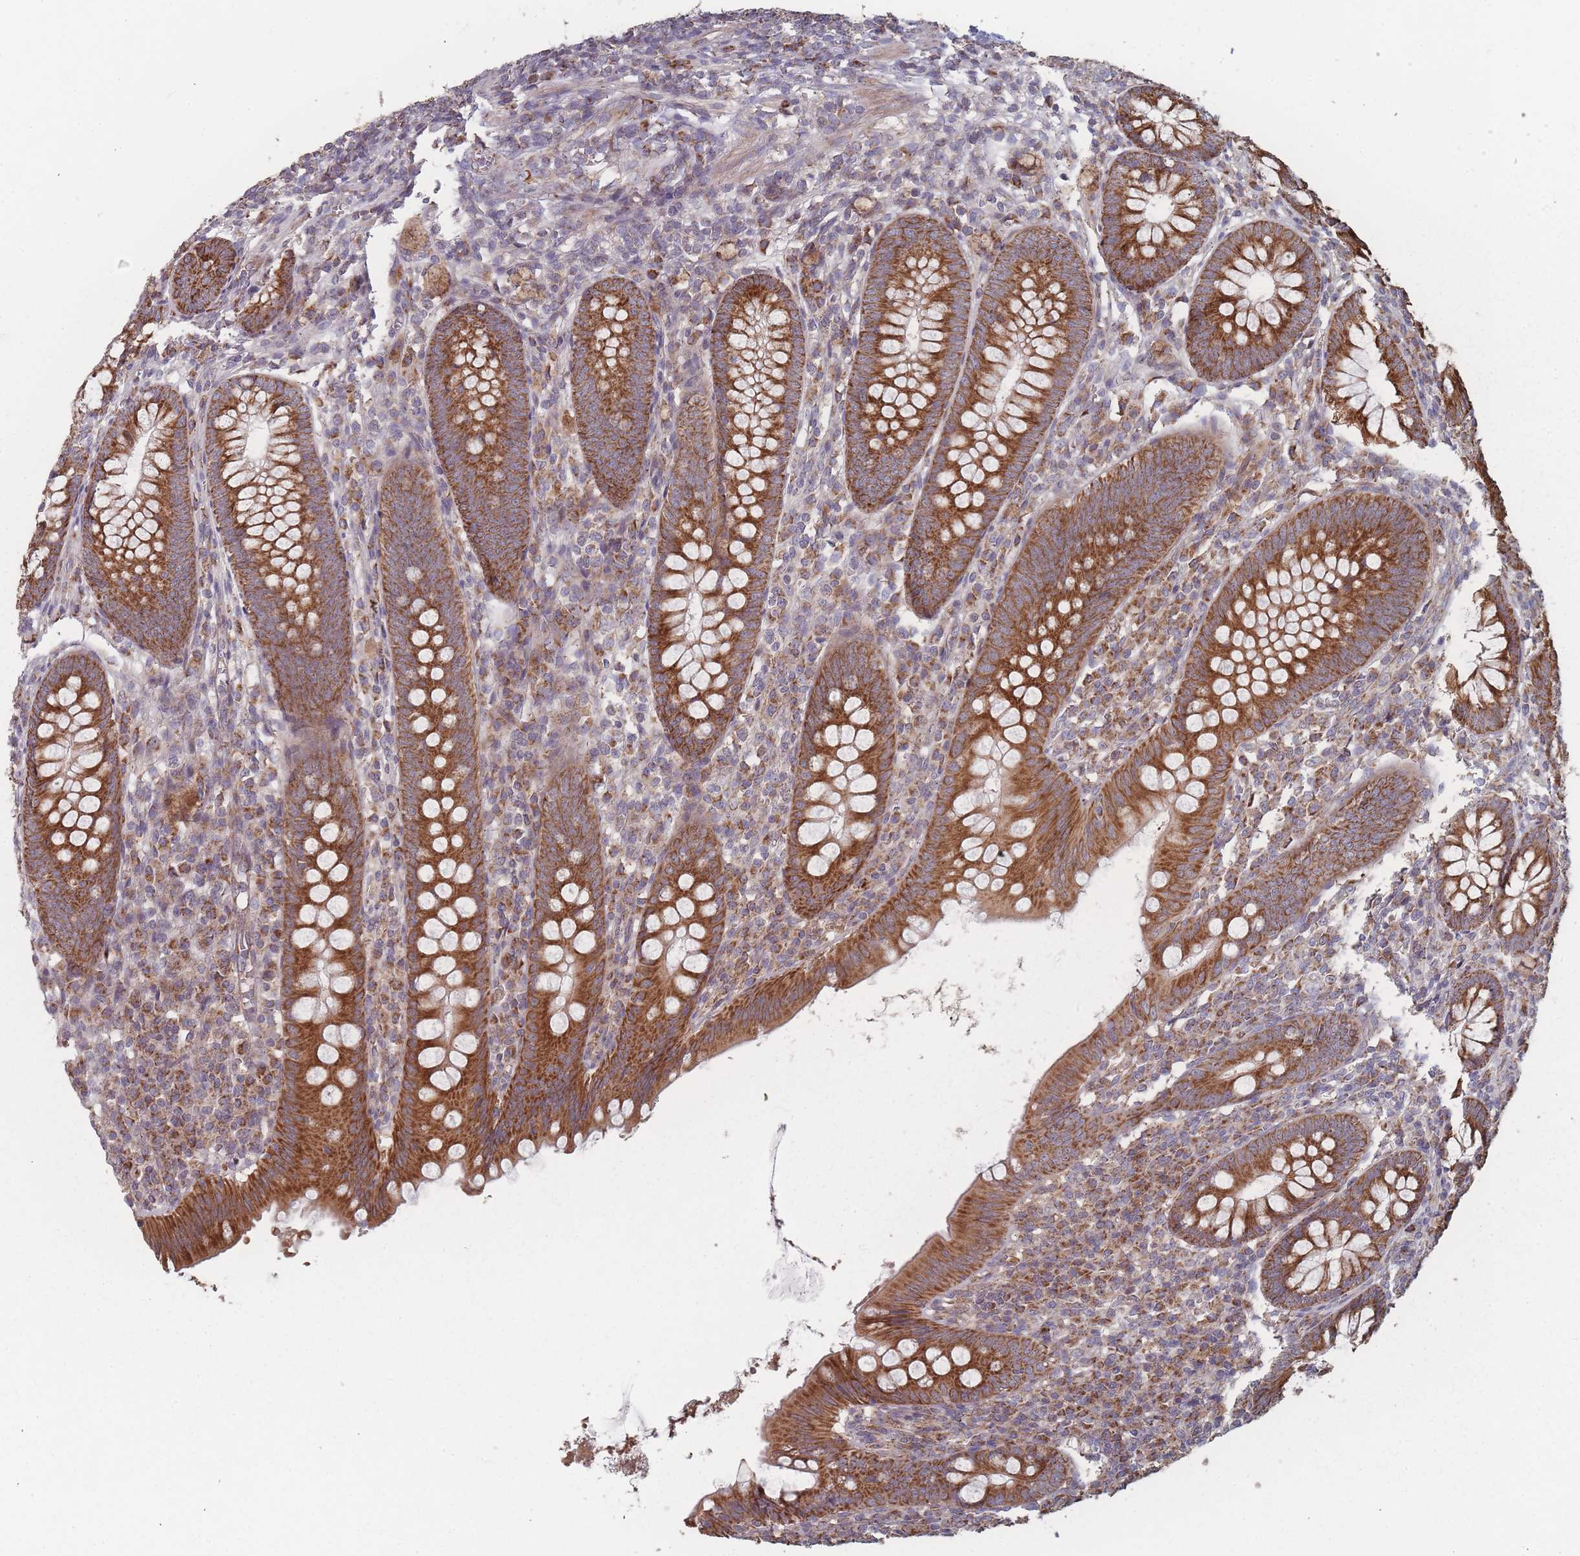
{"staining": {"intensity": "strong", "quantity": ">75%", "location": "cytoplasmic/membranous"}, "tissue": "appendix", "cell_type": "Glandular cells", "image_type": "normal", "snomed": [{"axis": "morphology", "description": "Normal tissue, NOS"}, {"axis": "topography", "description": "Appendix"}], "caption": "High-power microscopy captured an IHC image of normal appendix, revealing strong cytoplasmic/membranous expression in approximately >75% of glandular cells.", "gene": "PSMB3", "patient": {"sex": "male", "age": 56}}